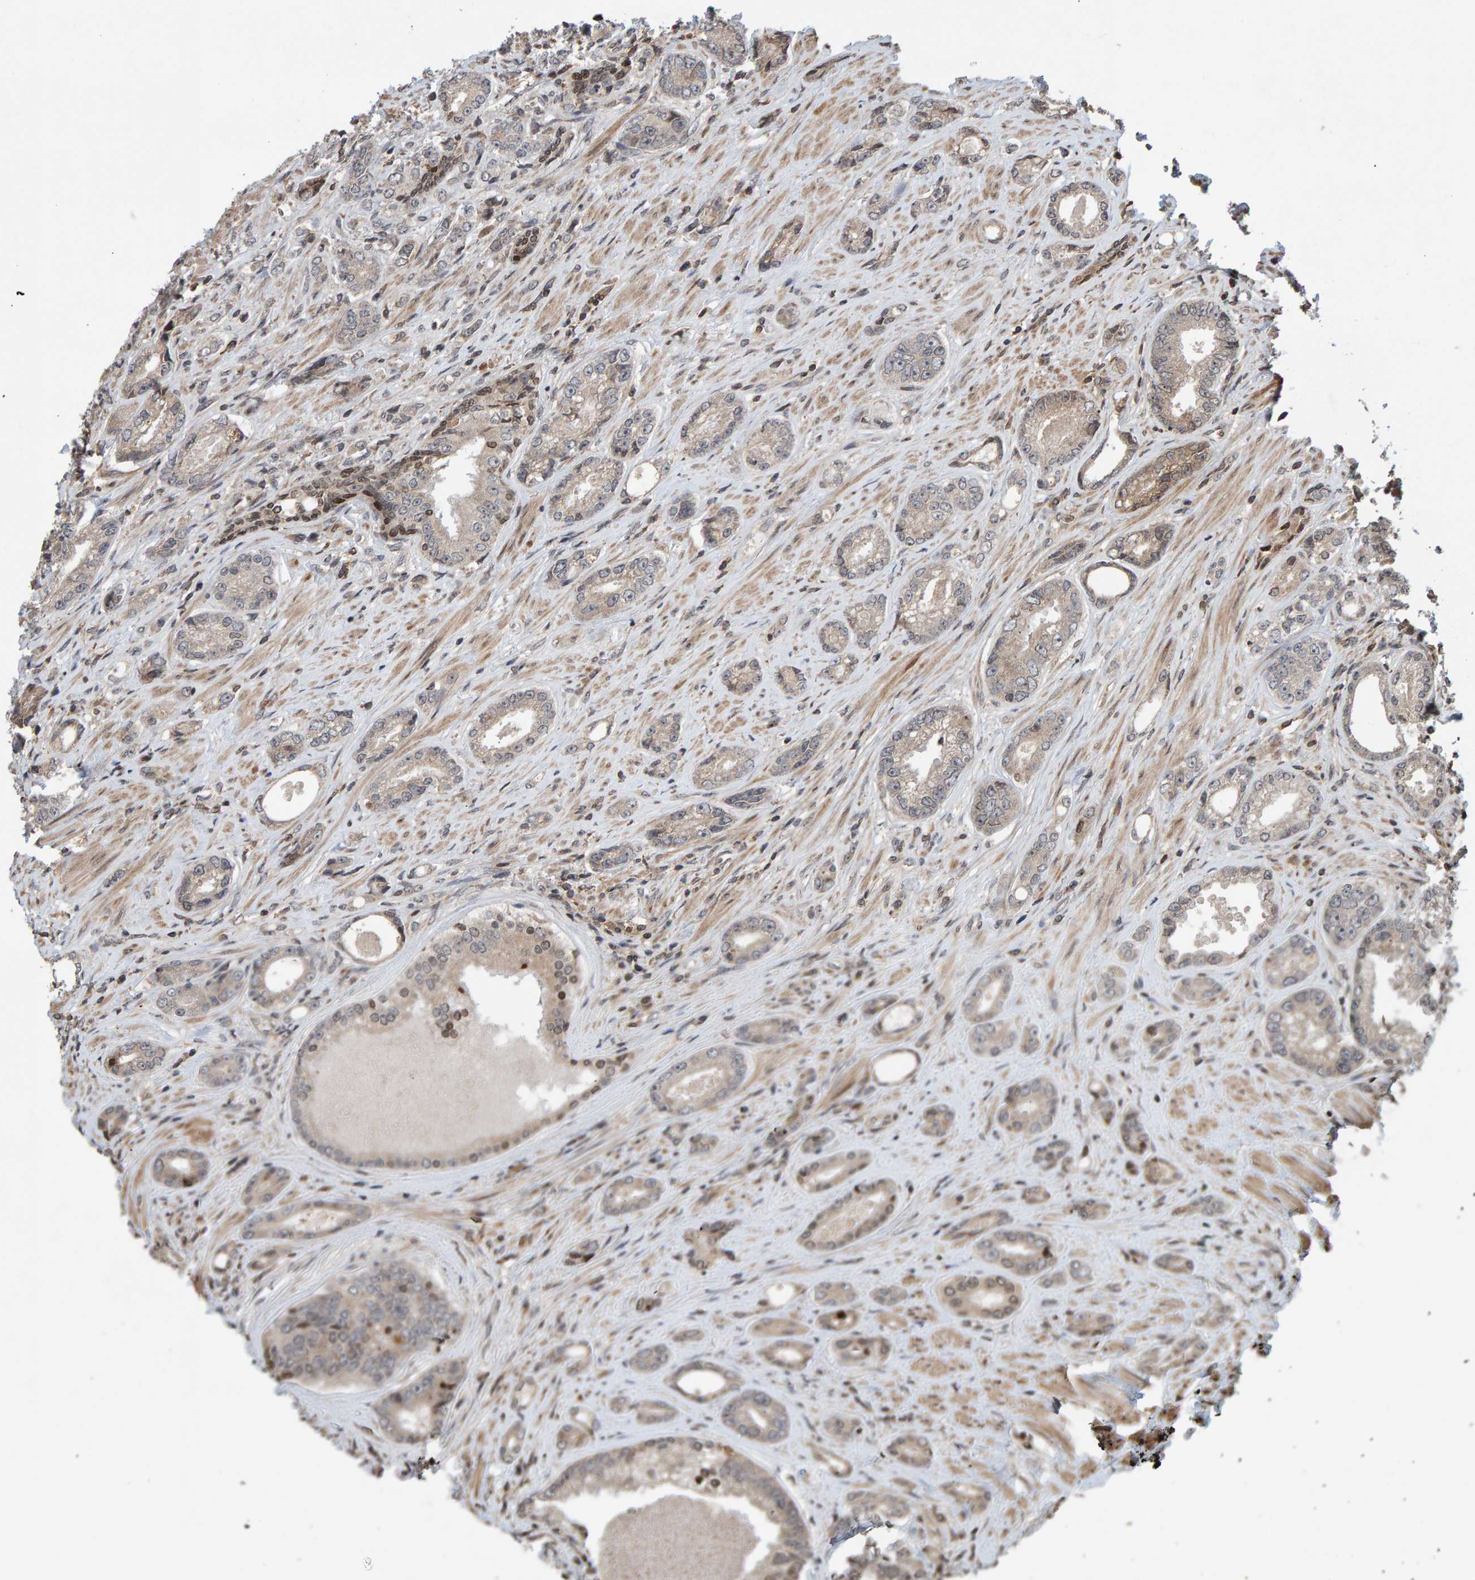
{"staining": {"intensity": "weak", "quantity": ">75%", "location": "cytoplasmic/membranous"}, "tissue": "prostate cancer", "cell_type": "Tumor cells", "image_type": "cancer", "snomed": [{"axis": "morphology", "description": "Adenocarcinoma, High grade"}, {"axis": "topography", "description": "Prostate"}], "caption": "High-magnification brightfield microscopy of prostate high-grade adenocarcinoma stained with DAB (3,3'-diaminobenzidine) (brown) and counterstained with hematoxylin (blue). tumor cells exhibit weak cytoplasmic/membranous expression is seen in about>75% of cells.", "gene": "GAB2", "patient": {"sex": "male", "age": 61}}